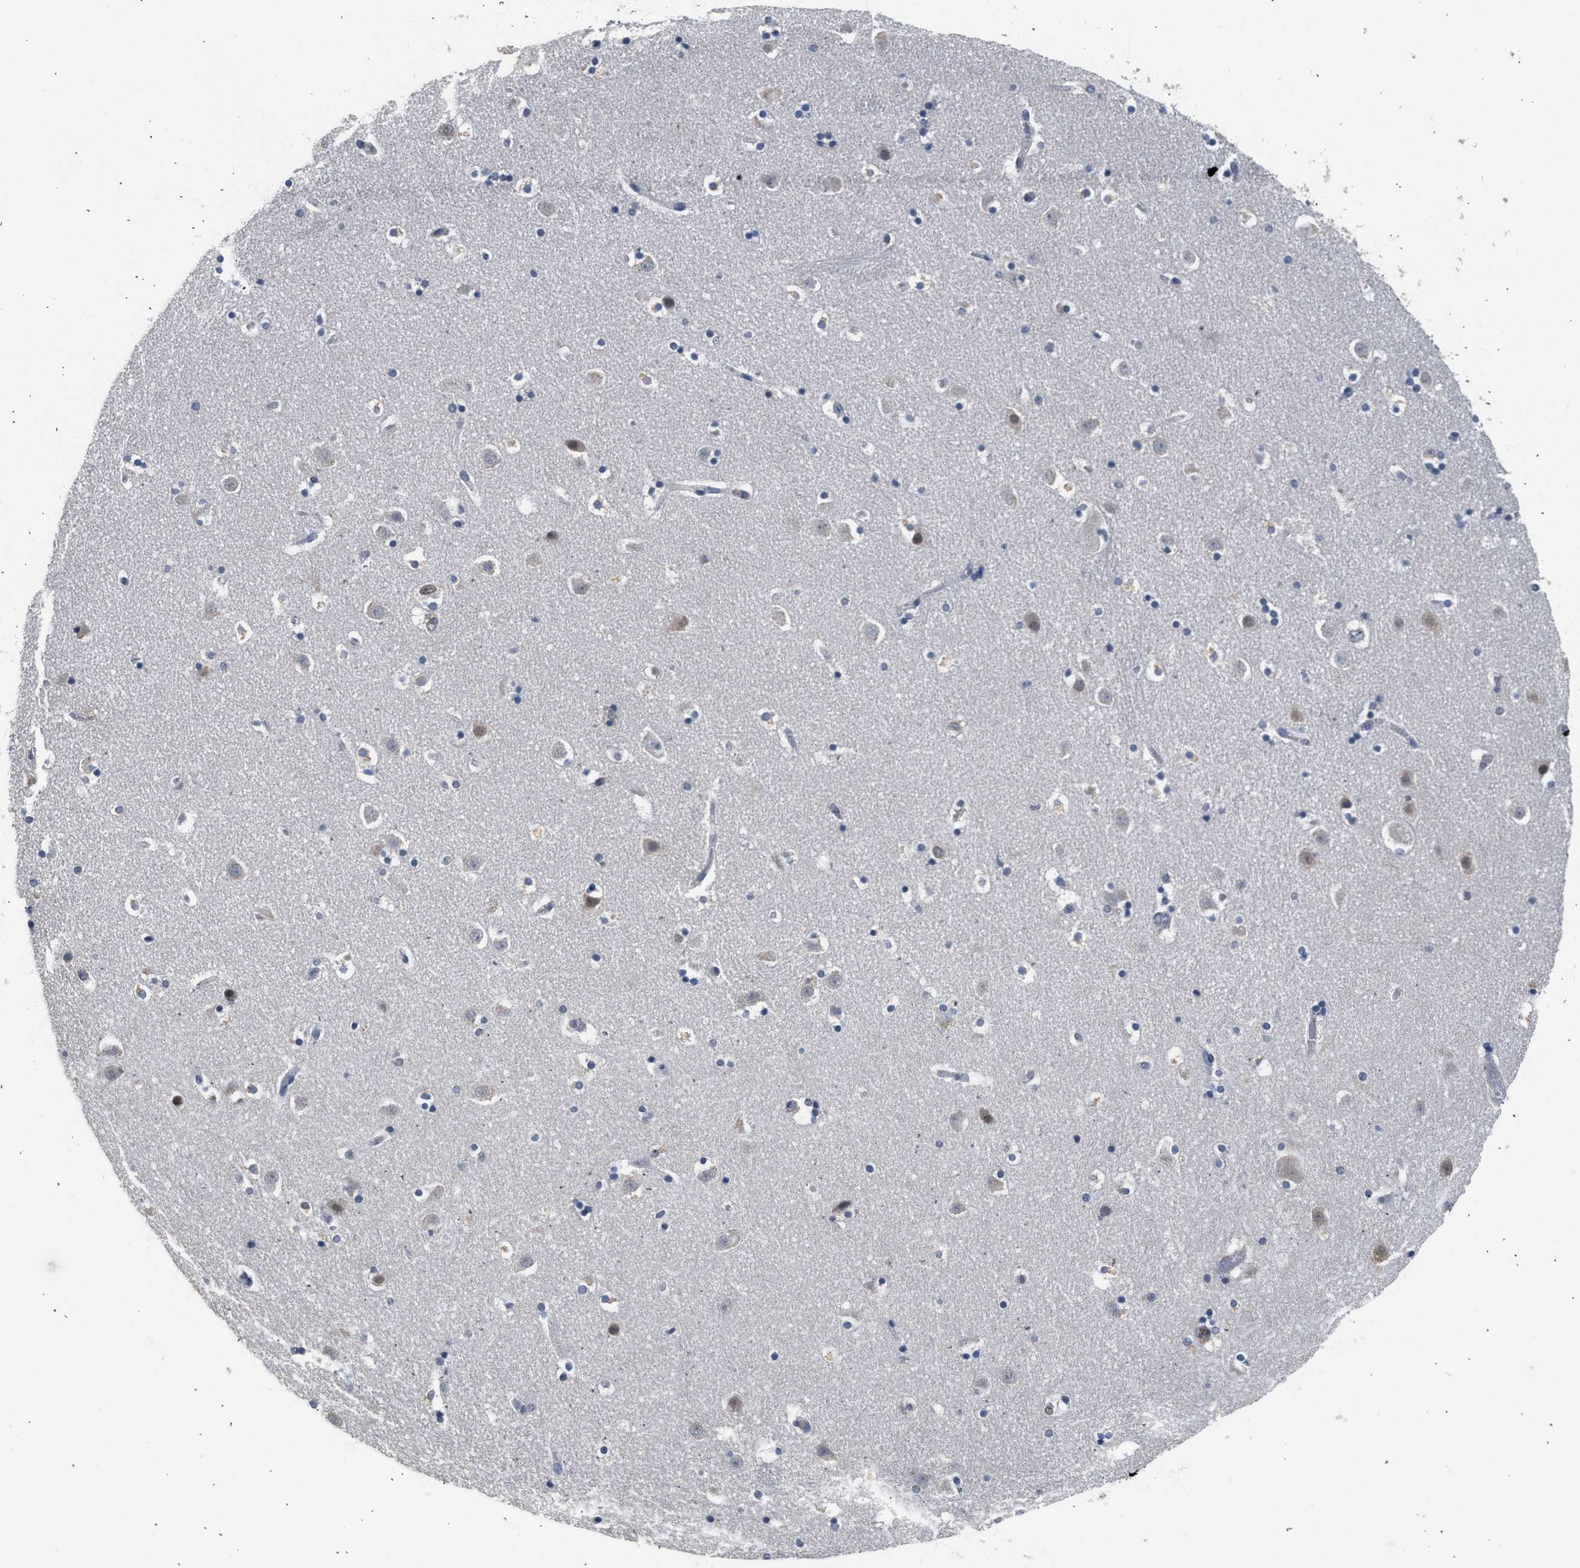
{"staining": {"intensity": "negative", "quantity": "none", "location": "none"}, "tissue": "caudate", "cell_type": "Glial cells", "image_type": "normal", "snomed": [{"axis": "morphology", "description": "Normal tissue, NOS"}, {"axis": "topography", "description": "Lateral ventricle wall"}], "caption": "Immunohistochemistry of benign caudate demonstrates no staining in glial cells. Nuclei are stained in blue.", "gene": "CSF3R", "patient": {"sex": "male", "age": 45}}